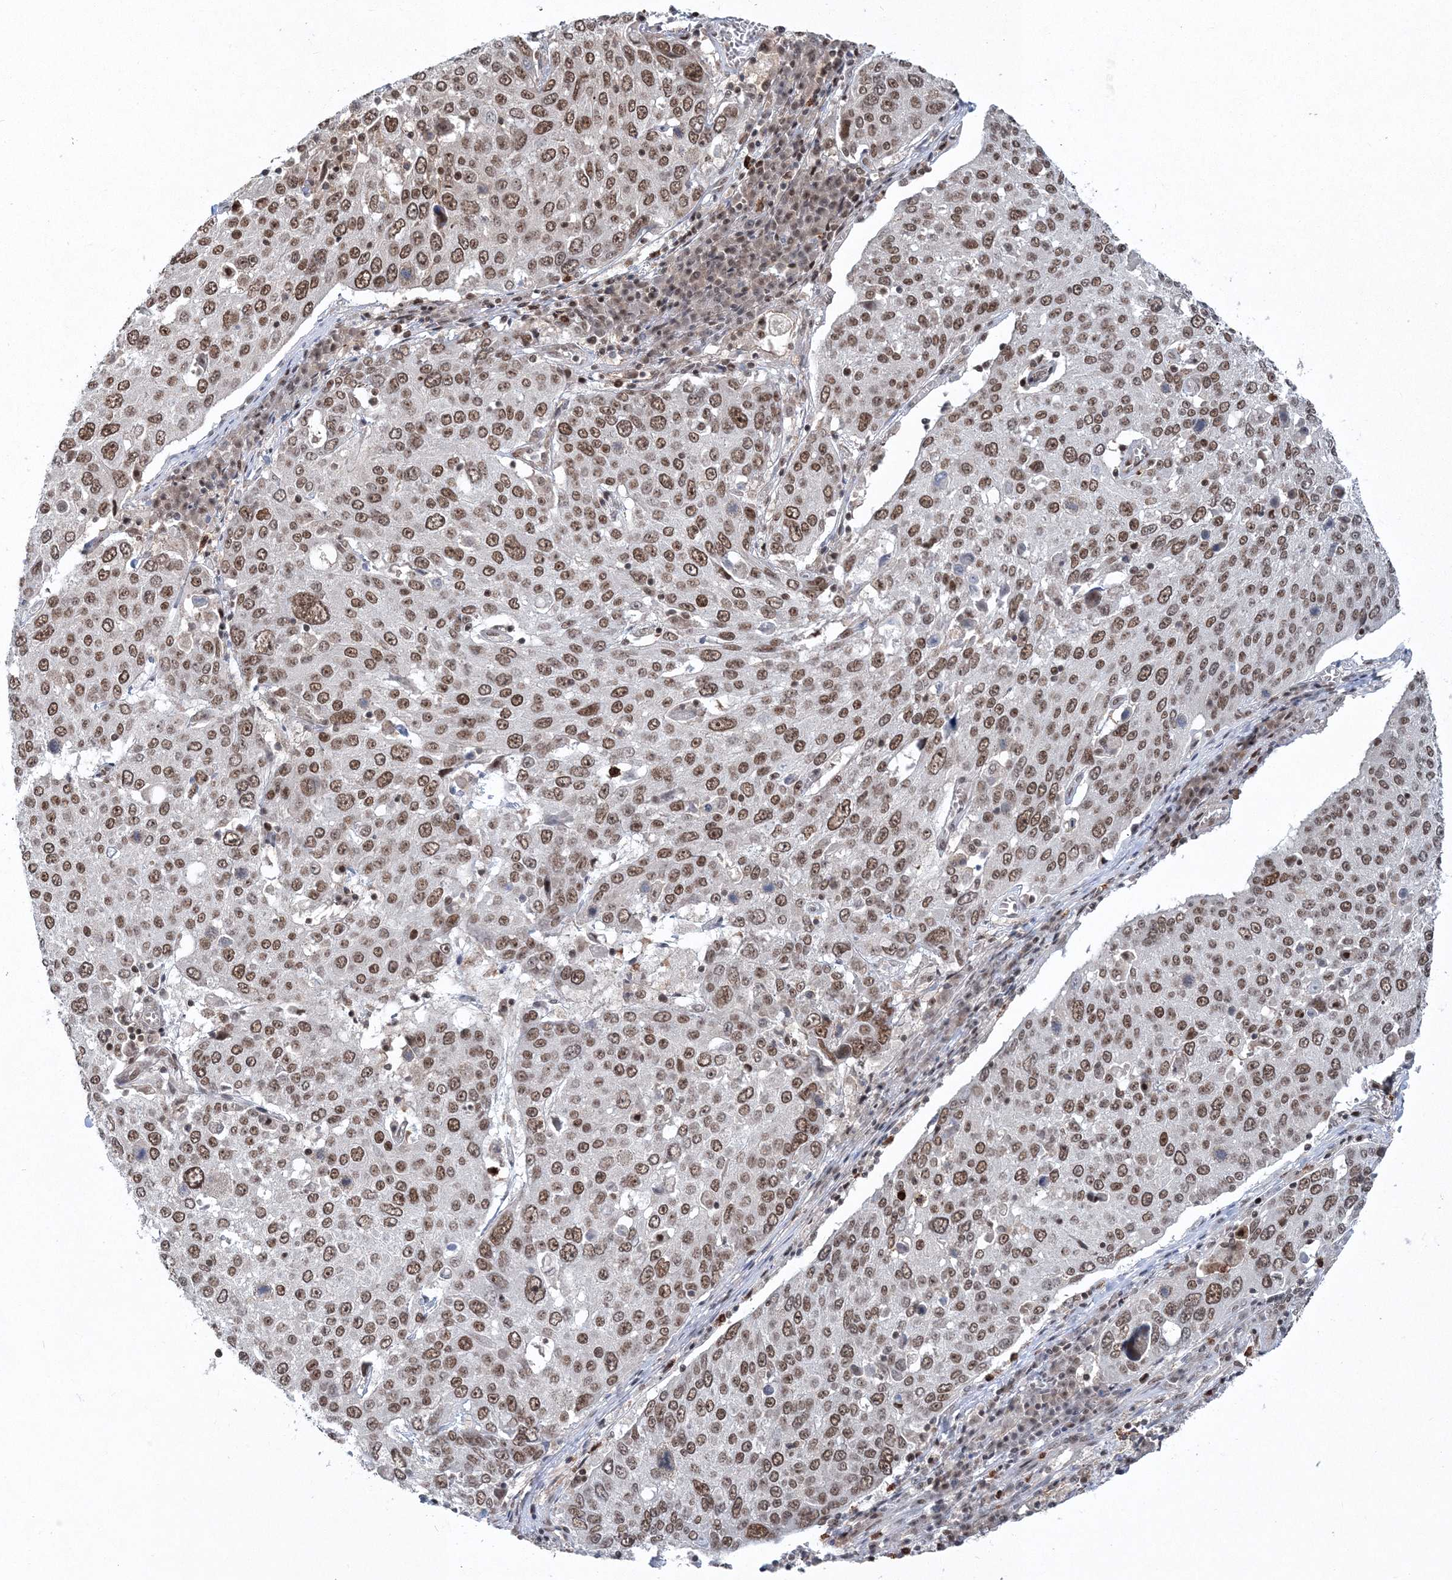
{"staining": {"intensity": "moderate", "quantity": ">75%", "location": "nuclear"}, "tissue": "lung cancer", "cell_type": "Tumor cells", "image_type": "cancer", "snomed": [{"axis": "morphology", "description": "Squamous cell carcinoma, NOS"}, {"axis": "topography", "description": "Lung"}], "caption": "This photomicrograph displays lung cancer (squamous cell carcinoma) stained with immunohistochemistry (IHC) to label a protein in brown. The nuclear of tumor cells show moderate positivity for the protein. Nuclei are counter-stained blue.", "gene": "PDS5A", "patient": {"sex": "male", "age": 65}}